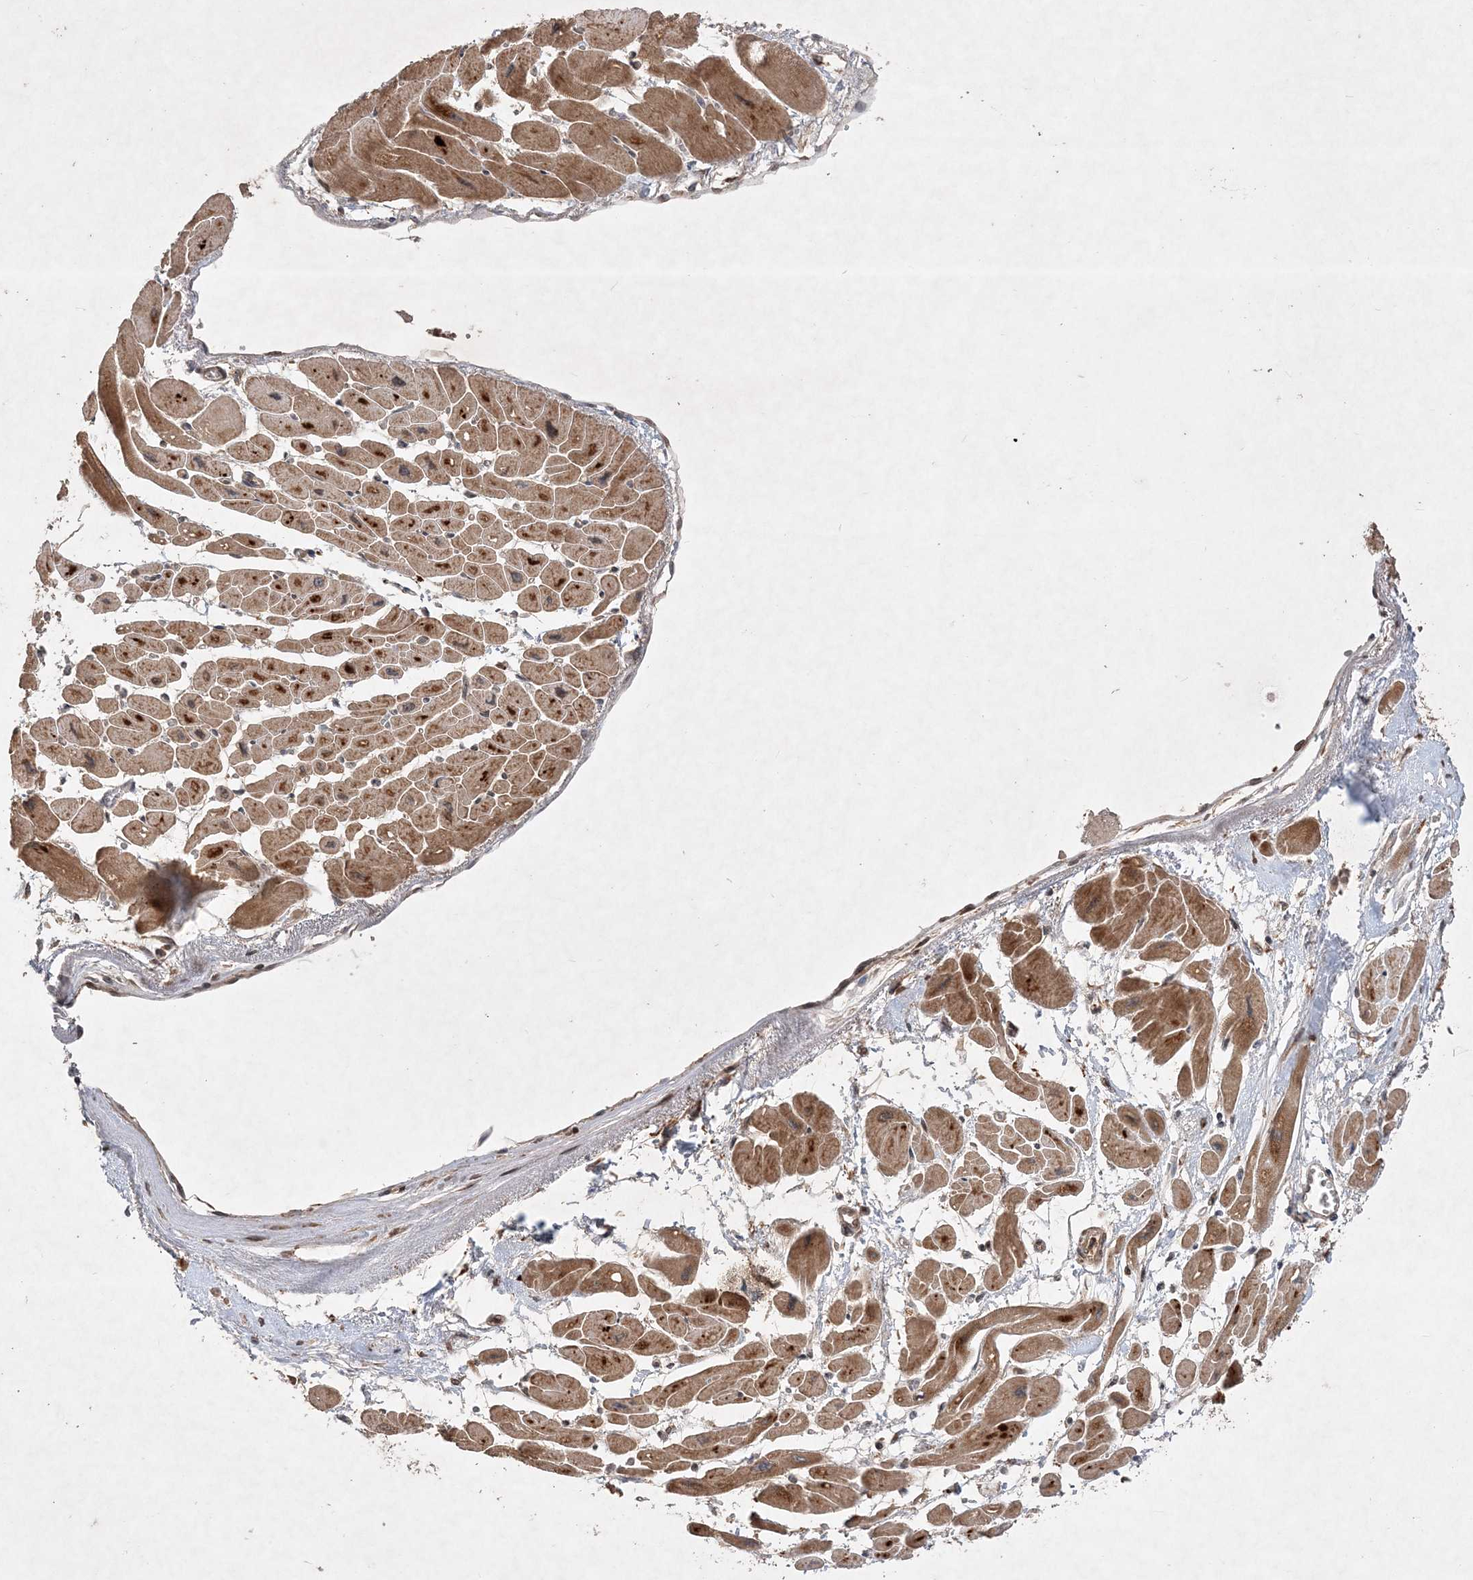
{"staining": {"intensity": "moderate", "quantity": ">75%", "location": "cytoplasmic/membranous"}, "tissue": "heart muscle", "cell_type": "Cardiomyocytes", "image_type": "normal", "snomed": [{"axis": "morphology", "description": "Normal tissue, NOS"}, {"axis": "topography", "description": "Heart"}], "caption": "Normal heart muscle exhibits moderate cytoplasmic/membranous positivity in approximately >75% of cardiomyocytes.", "gene": "UBR3", "patient": {"sex": "female", "age": 54}}